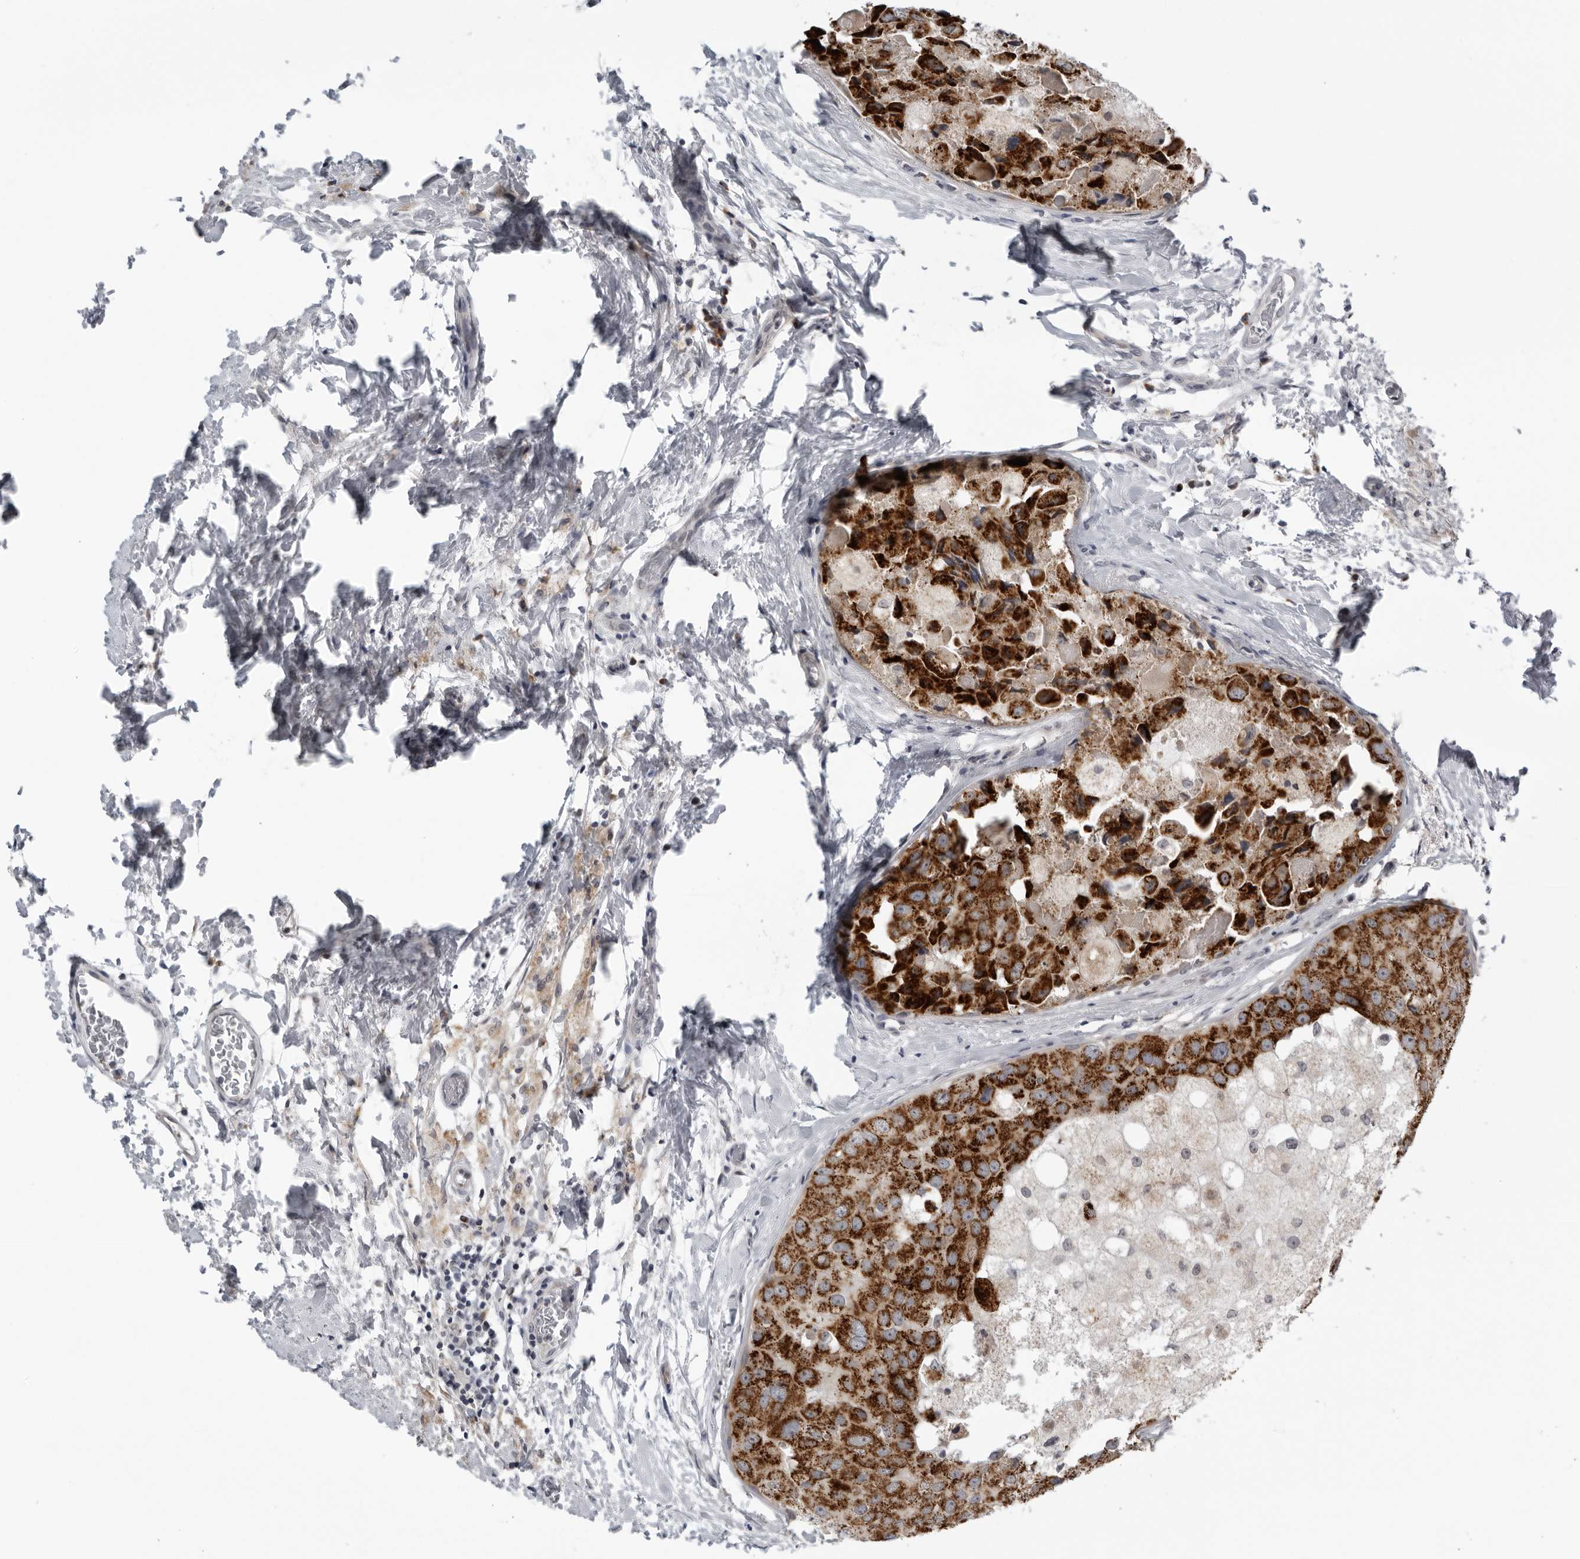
{"staining": {"intensity": "strong", "quantity": ">75%", "location": "cytoplasmic/membranous"}, "tissue": "breast cancer", "cell_type": "Tumor cells", "image_type": "cancer", "snomed": [{"axis": "morphology", "description": "Duct carcinoma"}, {"axis": "topography", "description": "Breast"}], "caption": "Protein staining by immunohistochemistry demonstrates strong cytoplasmic/membranous positivity in approximately >75% of tumor cells in breast cancer.", "gene": "CPT2", "patient": {"sex": "female", "age": 62}}